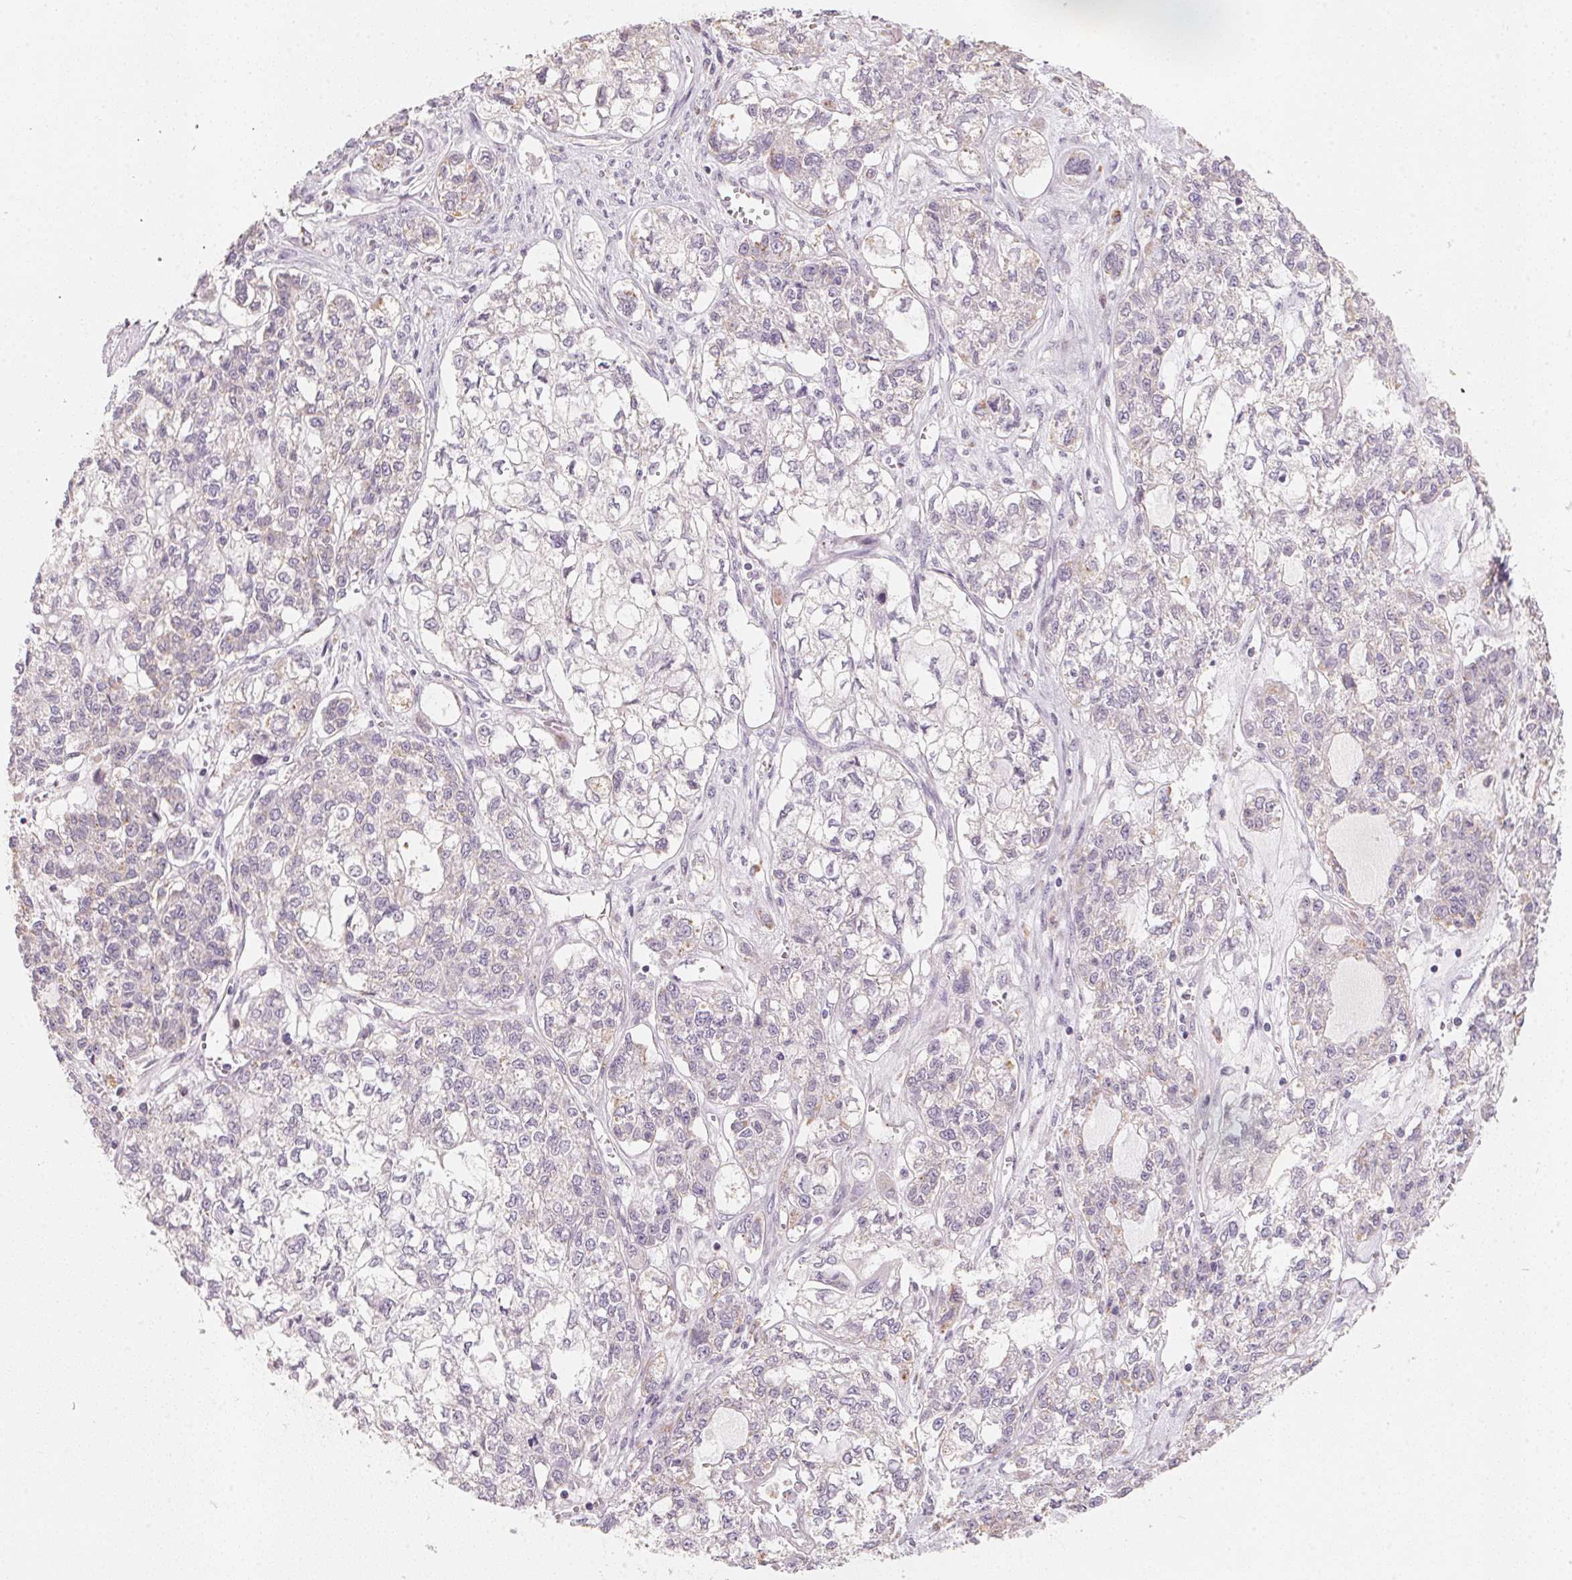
{"staining": {"intensity": "negative", "quantity": "none", "location": "none"}, "tissue": "ovarian cancer", "cell_type": "Tumor cells", "image_type": "cancer", "snomed": [{"axis": "morphology", "description": "Carcinoma, endometroid"}, {"axis": "topography", "description": "Ovary"}], "caption": "The histopathology image exhibits no staining of tumor cells in ovarian cancer (endometroid carcinoma).", "gene": "TREH", "patient": {"sex": "female", "age": 64}}